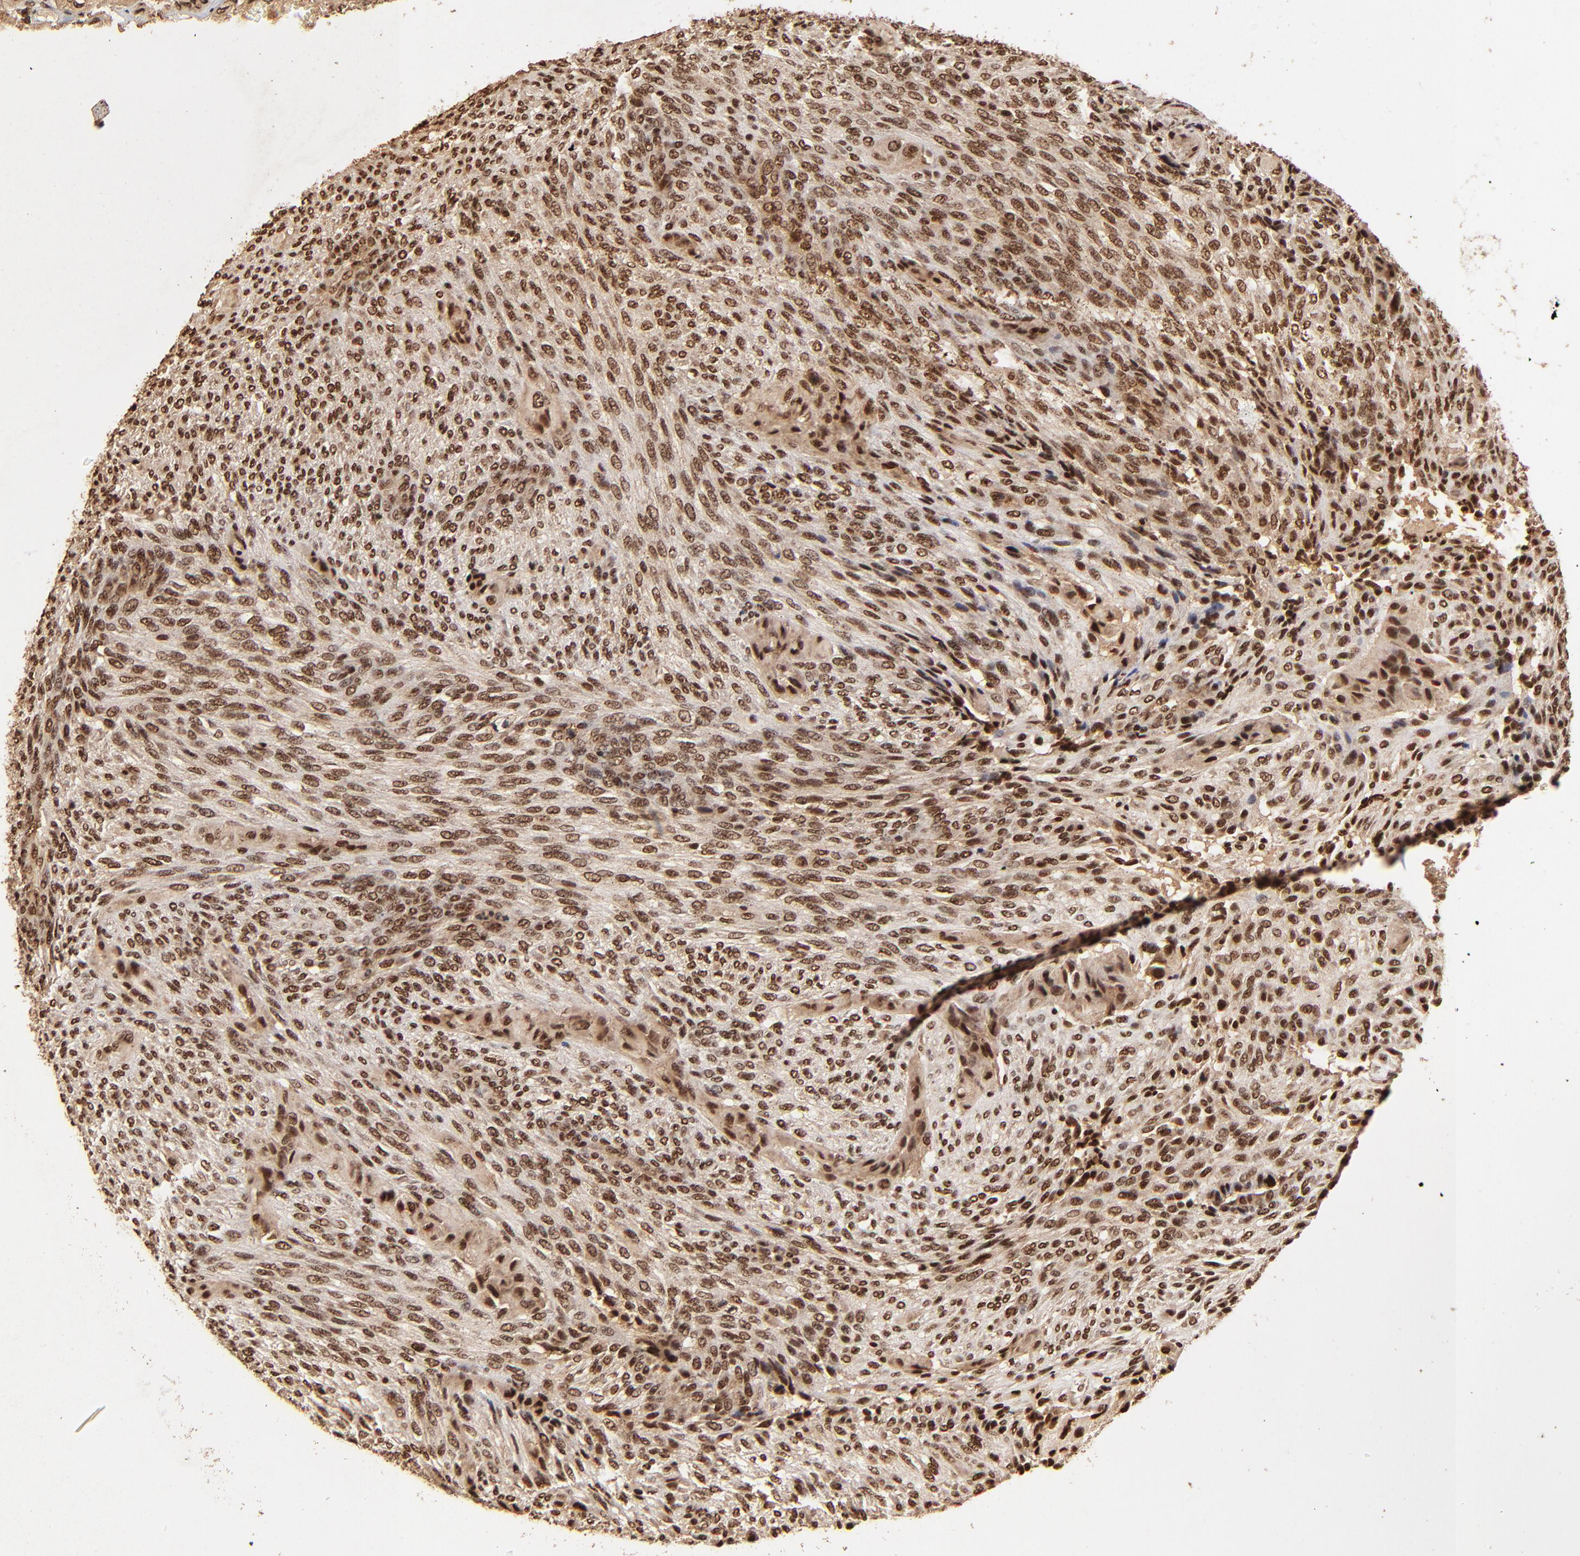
{"staining": {"intensity": "strong", "quantity": ">75%", "location": "cytoplasmic/membranous,nuclear"}, "tissue": "glioma", "cell_type": "Tumor cells", "image_type": "cancer", "snomed": [{"axis": "morphology", "description": "Glioma, malignant, High grade"}, {"axis": "topography", "description": "Cerebral cortex"}], "caption": "Glioma stained with a brown dye displays strong cytoplasmic/membranous and nuclear positive staining in about >75% of tumor cells.", "gene": "MED12", "patient": {"sex": "female", "age": 55}}